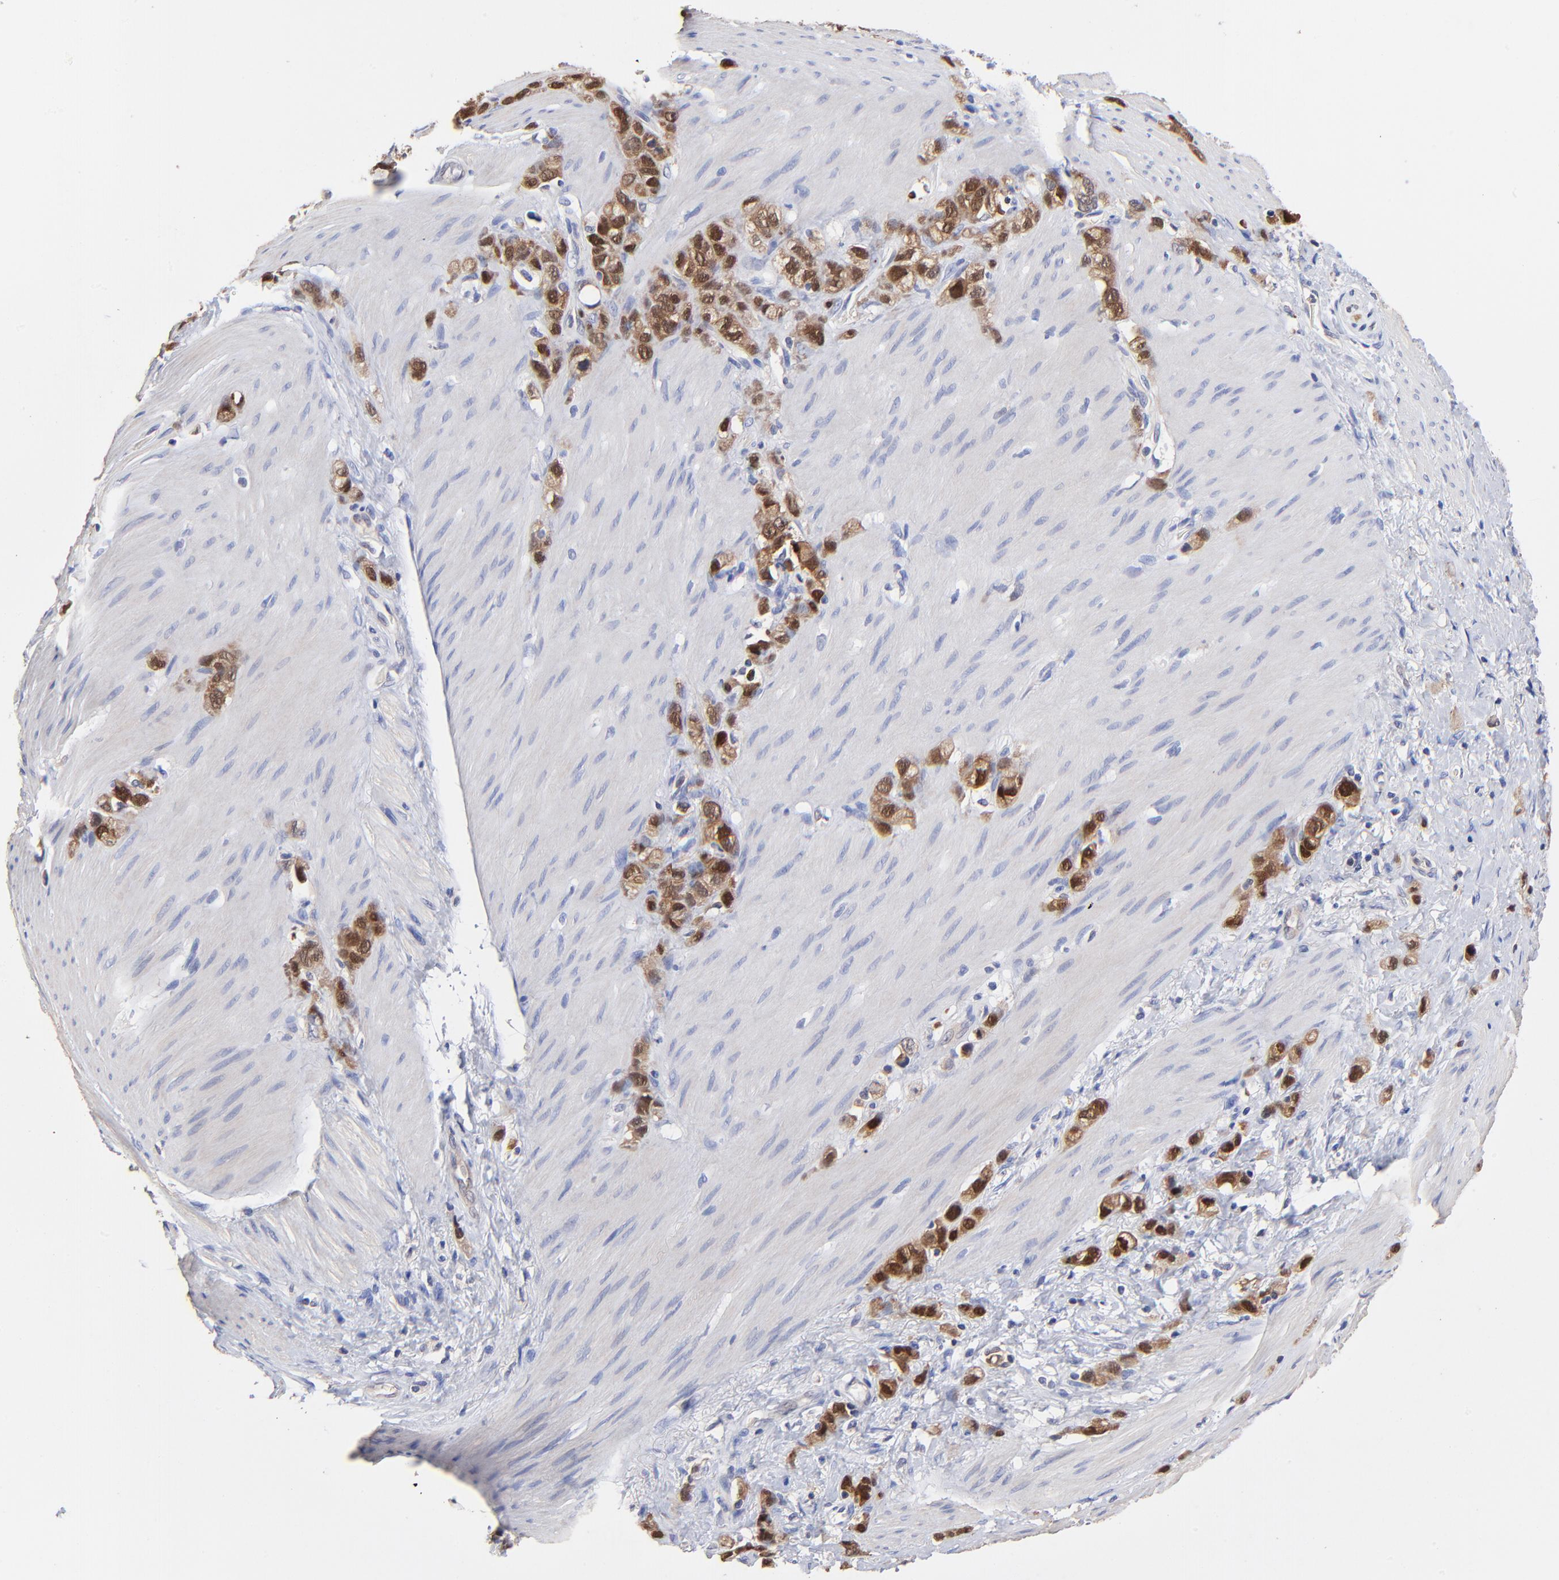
{"staining": {"intensity": "moderate", "quantity": ">75%", "location": "cytoplasmic/membranous,nuclear"}, "tissue": "stomach cancer", "cell_type": "Tumor cells", "image_type": "cancer", "snomed": [{"axis": "morphology", "description": "Normal tissue, NOS"}, {"axis": "morphology", "description": "Adenocarcinoma, NOS"}, {"axis": "morphology", "description": "Adenocarcinoma, High grade"}, {"axis": "topography", "description": "Stomach, upper"}, {"axis": "topography", "description": "Stomach"}], "caption": "Stomach cancer stained with DAB (3,3'-diaminobenzidine) IHC demonstrates medium levels of moderate cytoplasmic/membranous and nuclear expression in approximately >75% of tumor cells.", "gene": "DCTPP1", "patient": {"sex": "female", "age": 65}}